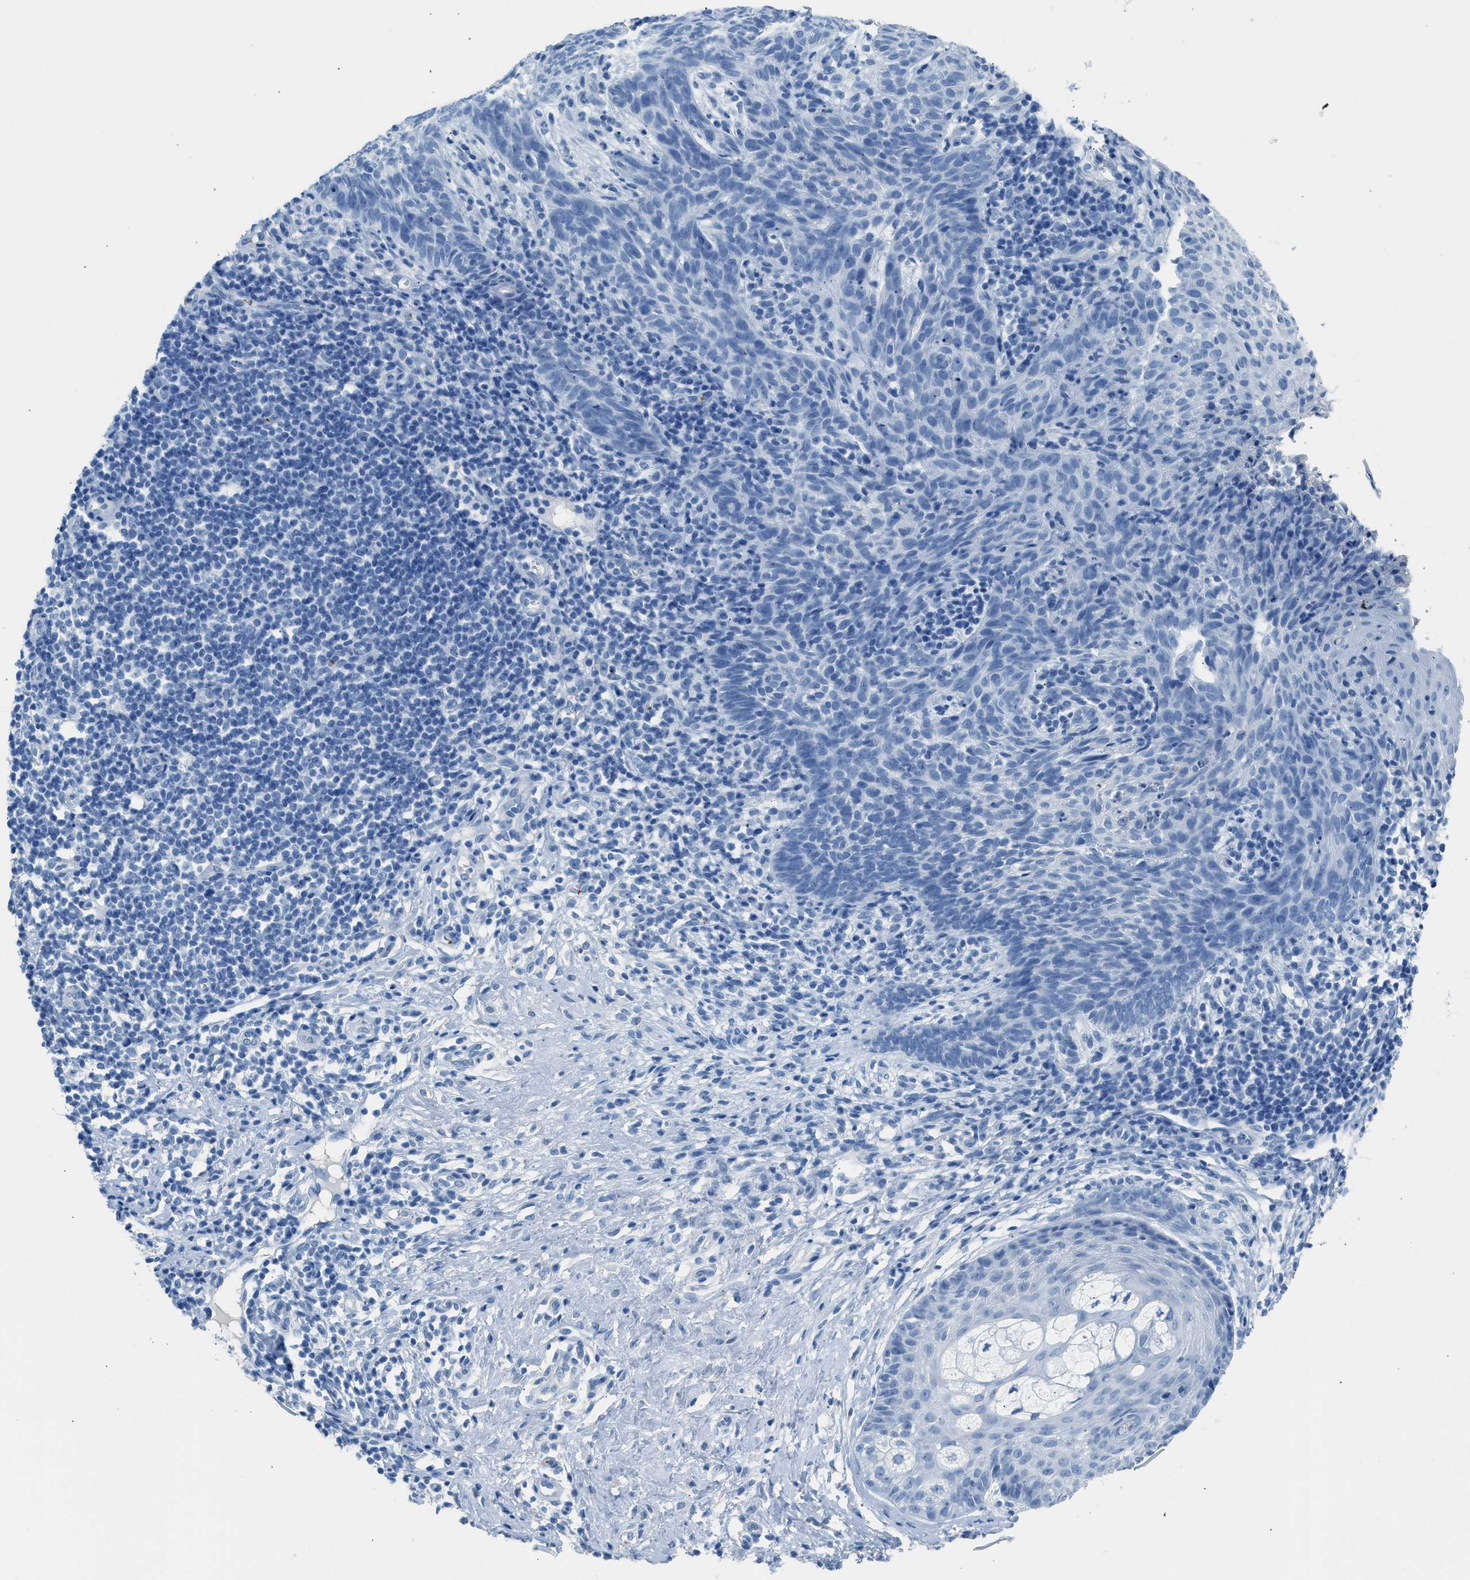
{"staining": {"intensity": "negative", "quantity": "none", "location": "none"}, "tissue": "skin cancer", "cell_type": "Tumor cells", "image_type": "cancer", "snomed": [{"axis": "morphology", "description": "Basal cell carcinoma"}, {"axis": "topography", "description": "Skin"}], "caption": "A high-resolution micrograph shows immunohistochemistry (IHC) staining of skin cancer (basal cell carcinoma), which demonstrates no significant positivity in tumor cells.", "gene": "FAIM2", "patient": {"sex": "male", "age": 60}}